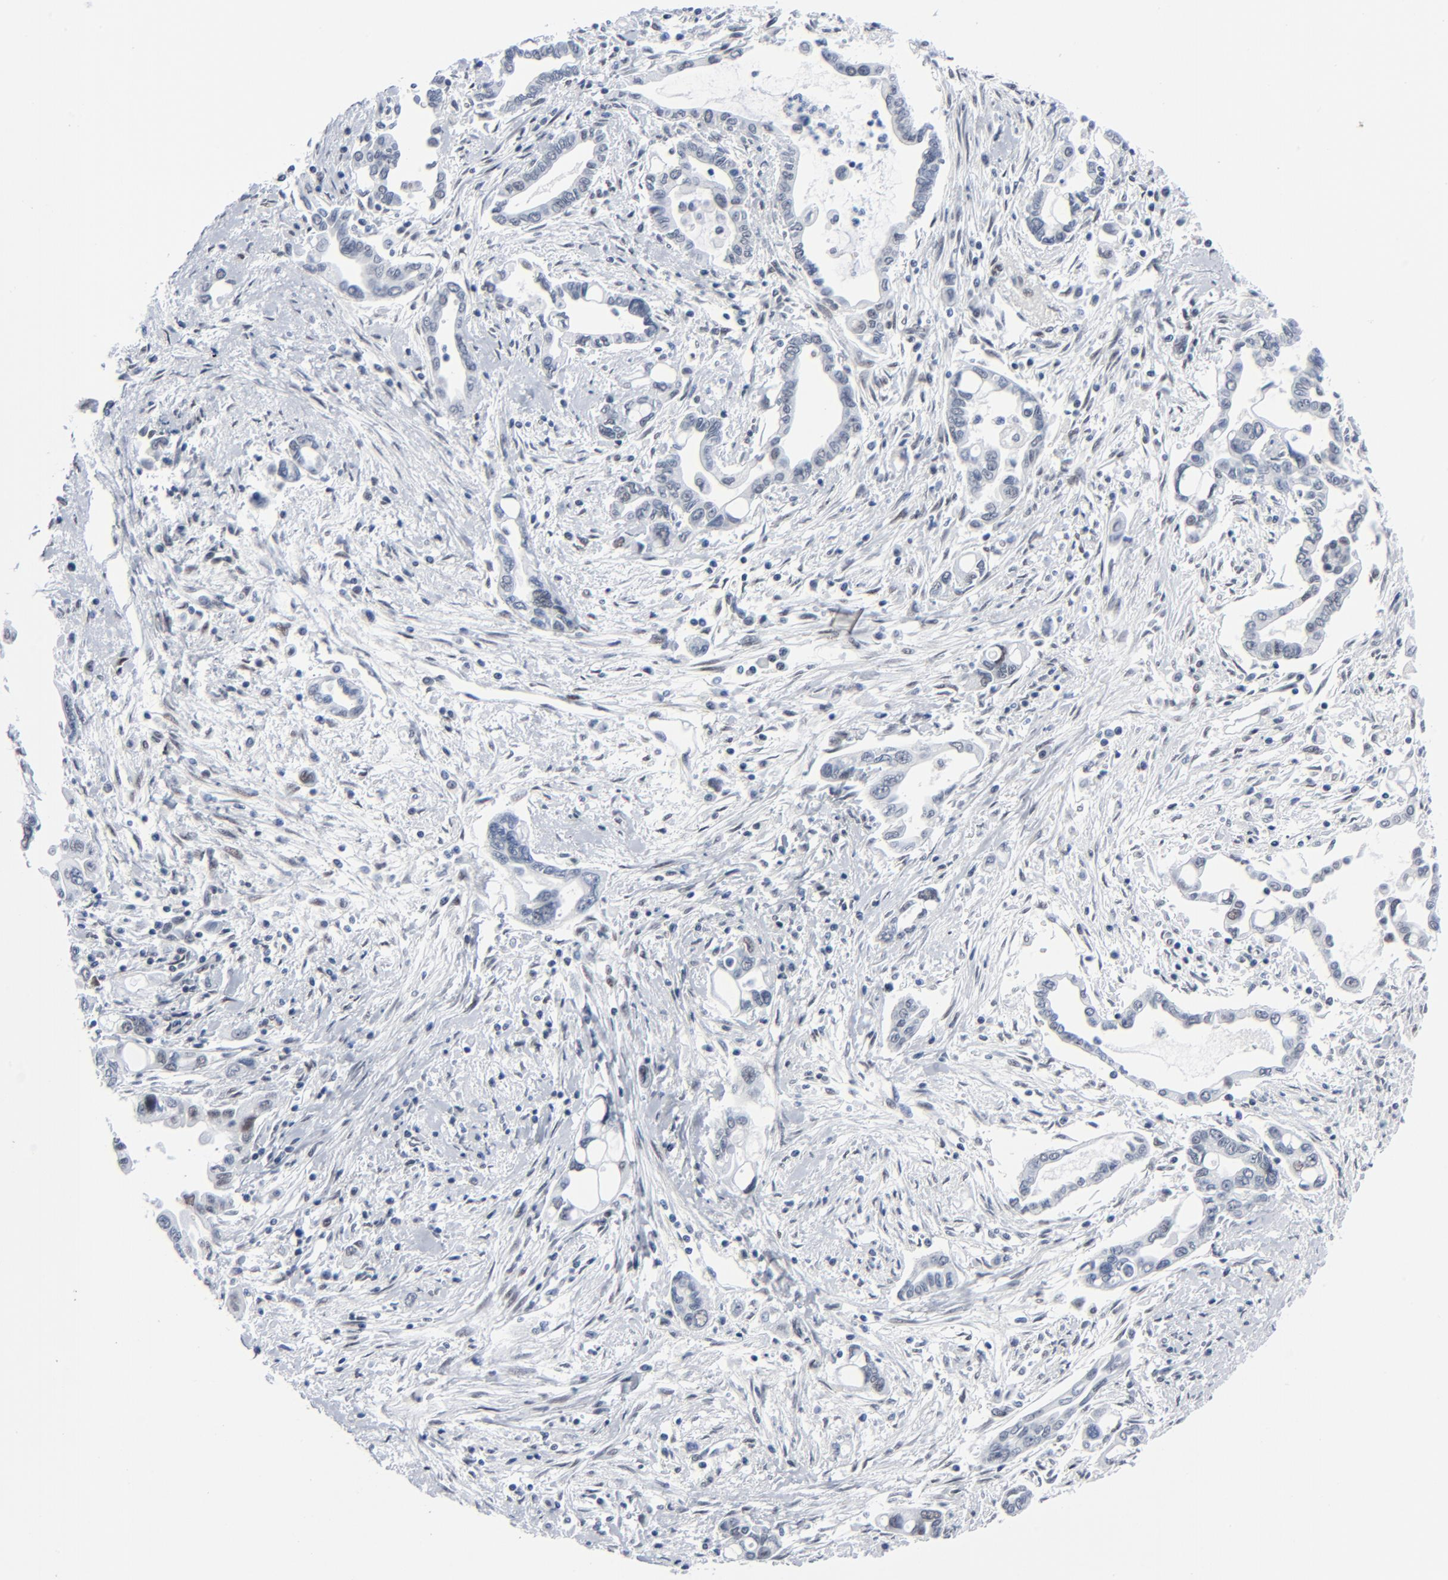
{"staining": {"intensity": "negative", "quantity": "none", "location": "none"}, "tissue": "pancreatic cancer", "cell_type": "Tumor cells", "image_type": "cancer", "snomed": [{"axis": "morphology", "description": "Adenocarcinoma, NOS"}, {"axis": "topography", "description": "Pancreas"}], "caption": "Tumor cells show no significant protein positivity in pancreatic adenocarcinoma.", "gene": "SIRT1", "patient": {"sex": "female", "age": 57}}